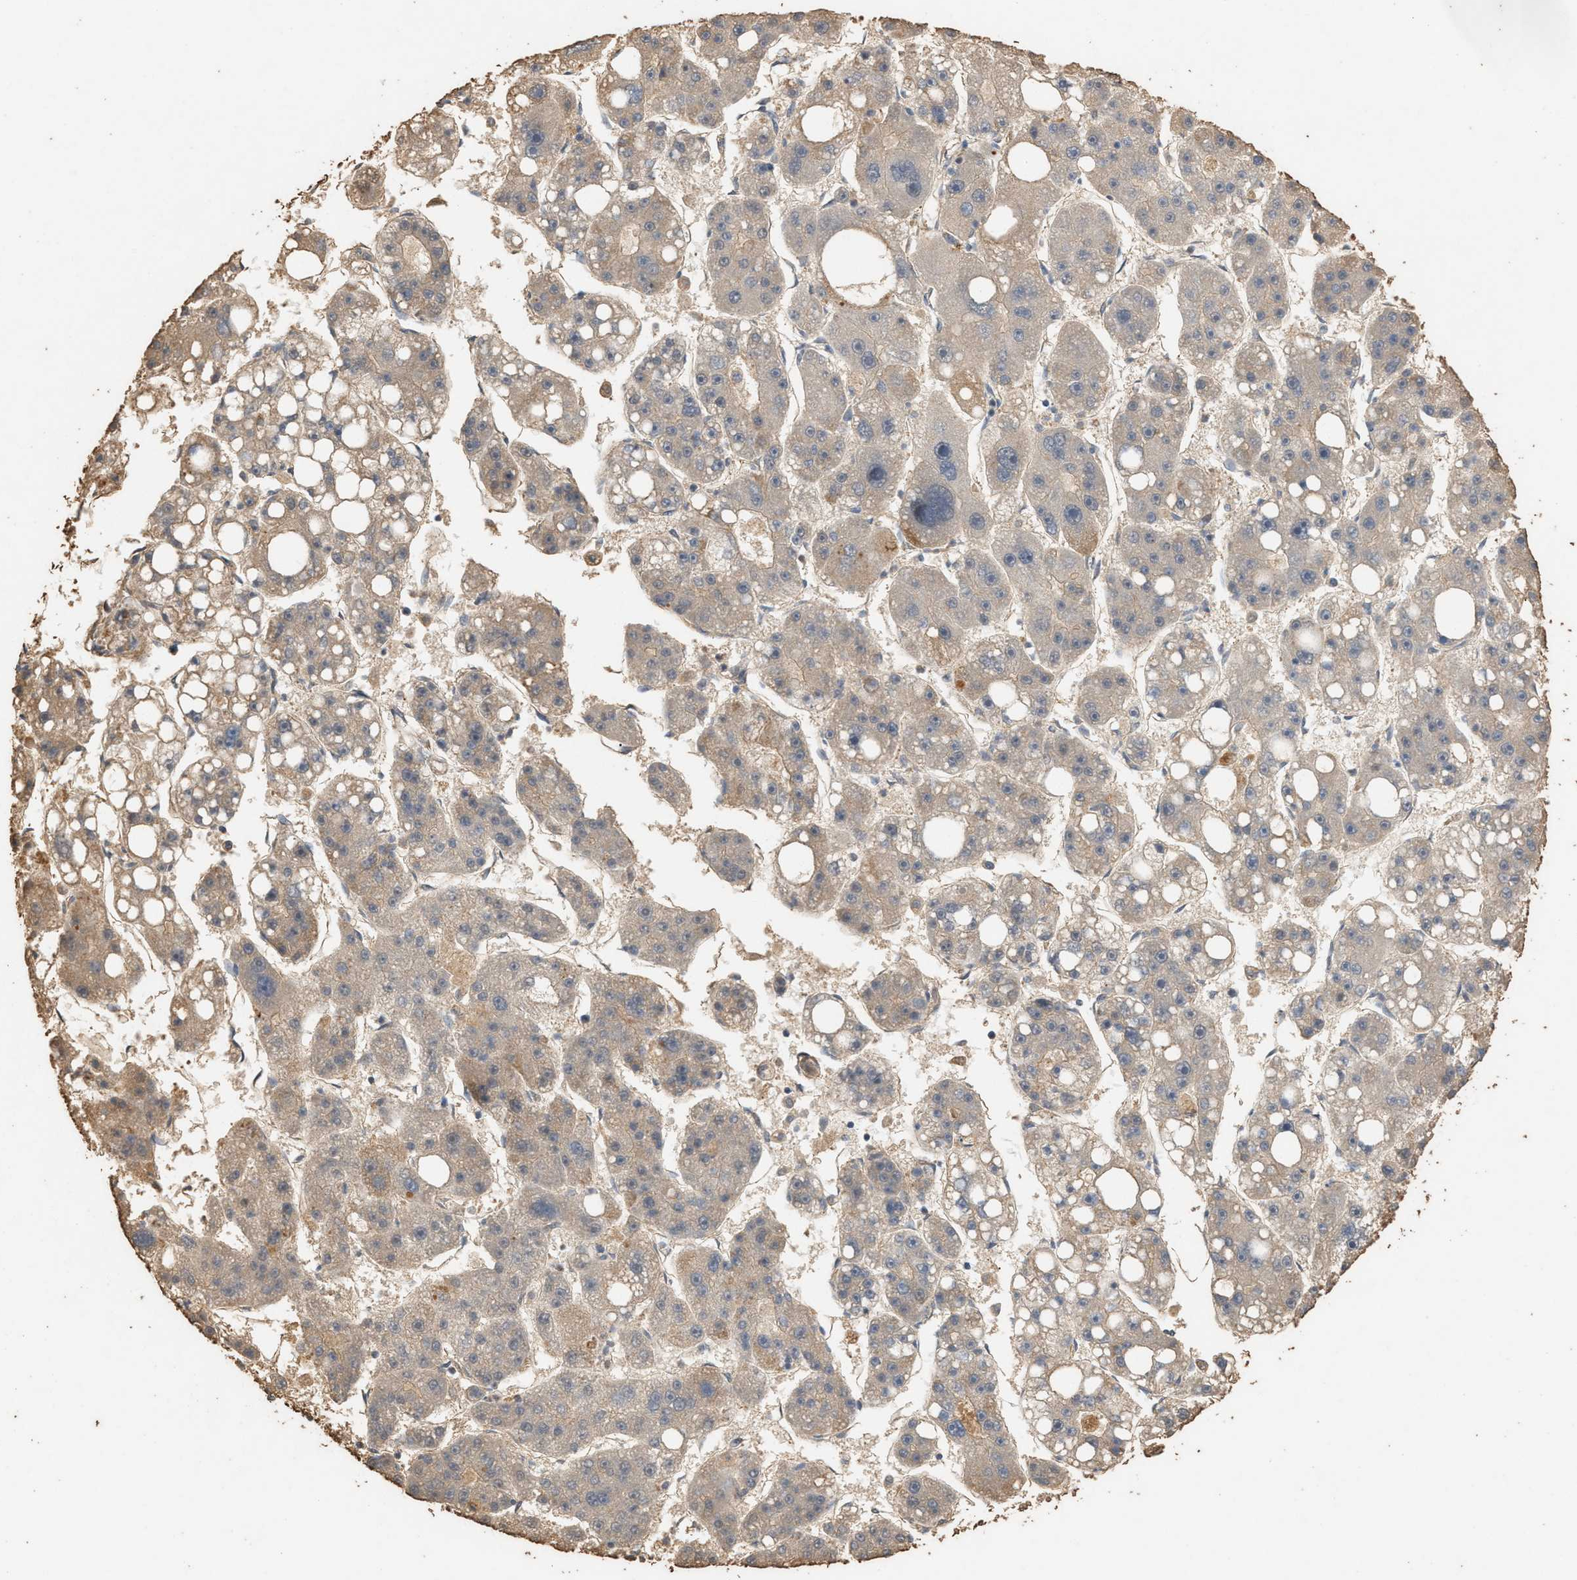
{"staining": {"intensity": "weak", "quantity": "25%-75%", "location": "cytoplasmic/membranous"}, "tissue": "liver cancer", "cell_type": "Tumor cells", "image_type": "cancer", "snomed": [{"axis": "morphology", "description": "Carcinoma, Hepatocellular, NOS"}, {"axis": "topography", "description": "Liver"}], "caption": "Liver cancer (hepatocellular carcinoma) was stained to show a protein in brown. There is low levels of weak cytoplasmic/membranous staining in about 25%-75% of tumor cells. The protein of interest is shown in brown color, while the nuclei are stained blue.", "gene": "DCAF7", "patient": {"sex": "female", "age": 61}}